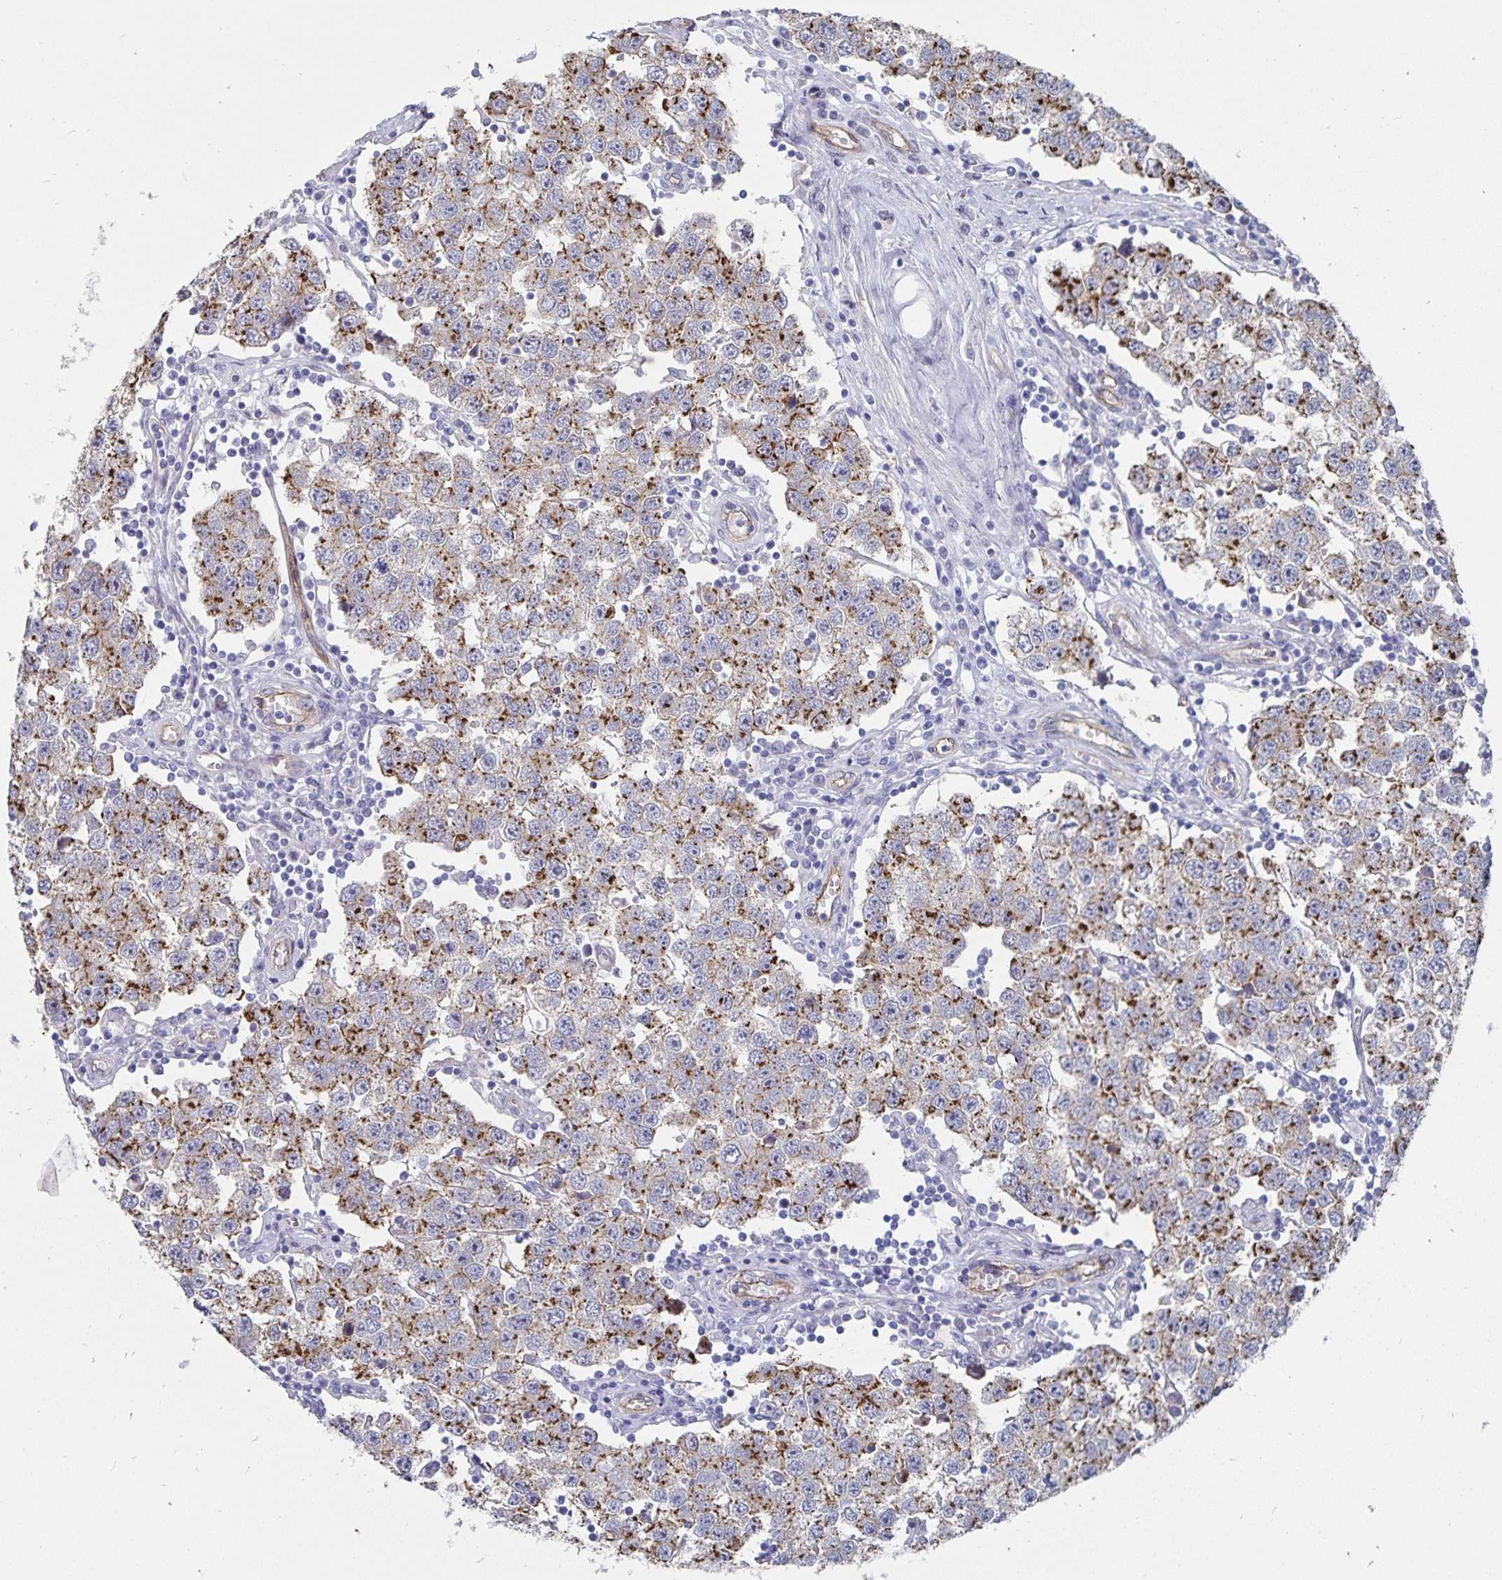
{"staining": {"intensity": "moderate", "quantity": "25%-75%", "location": "cytoplasmic/membranous"}, "tissue": "testis cancer", "cell_type": "Tumor cells", "image_type": "cancer", "snomed": [{"axis": "morphology", "description": "Seminoma, NOS"}, {"axis": "topography", "description": "Testis"}], "caption": "Seminoma (testis) stained for a protein shows moderate cytoplasmic/membranous positivity in tumor cells.", "gene": "SSTR1", "patient": {"sex": "male", "age": 34}}